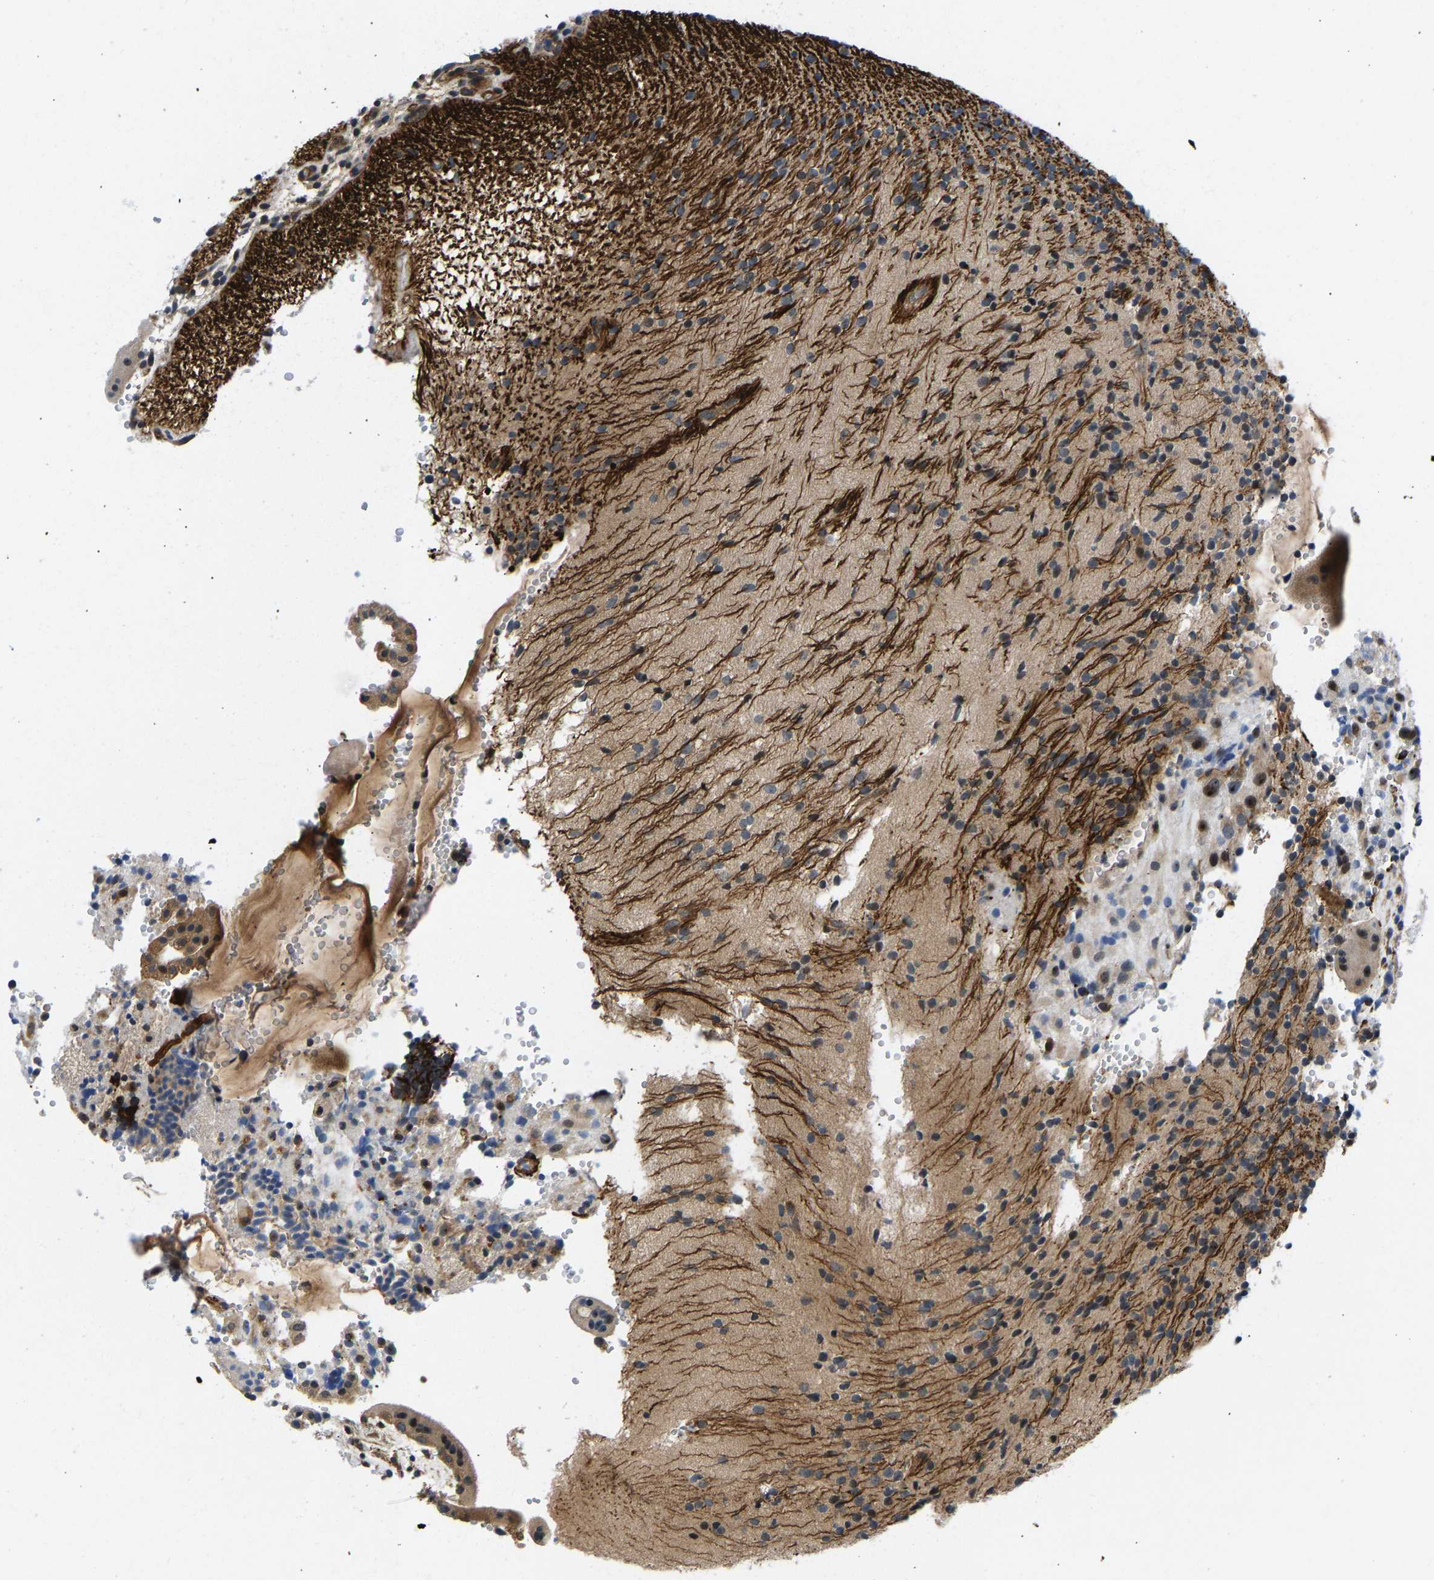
{"staining": {"intensity": "moderate", "quantity": ">75%", "location": "cytoplasmic/membranous,nuclear"}, "tissue": "placenta", "cell_type": "Decidual cells", "image_type": "normal", "snomed": [{"axis": "morphology", "description": "Normal tissue, NOS"}, {"axis": "topography", "description": "Placenta"}], "caption": "DAB (3,3'-diaminobenzidine) immunohistochemical staining of benign human placenta shows moderate cytoplasmic/membranous,nuclear protein staining in approximately >75% of decidual cells.", "gene": "RESF1", "patient": {"sex": "female", "age": 18}}